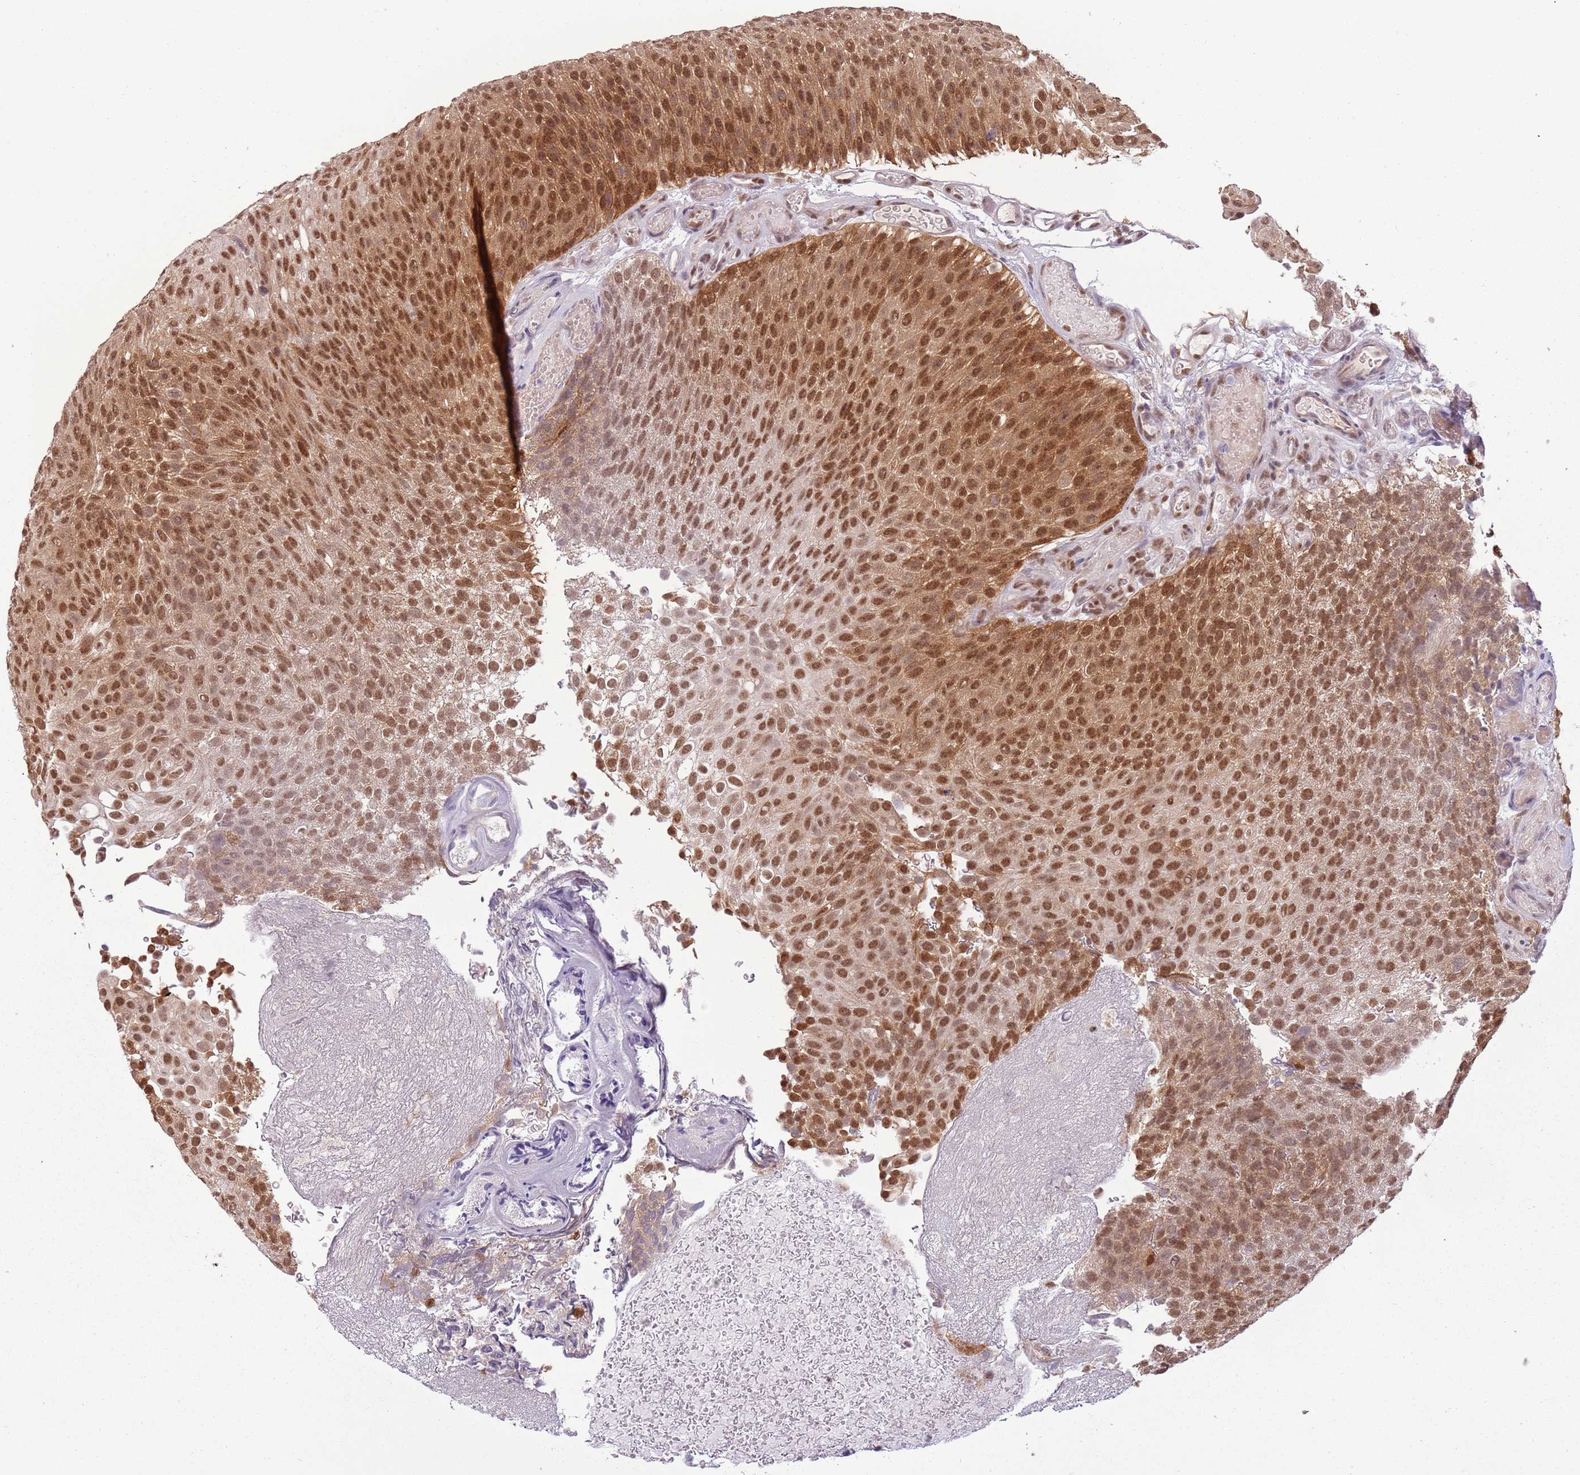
{"staining": {"intensity": "strong", "quantity": ">75%", "location": "nuclear"}, "tissue": "urothelial cancer", "cell_type": "Tumor cells", "image_type": "cancer", "snomed": [{"axis": "morphology", "description": "Urothelial carcinoma, Low grade"}, {"axis": "topography", "description": "Urinary bladder"}], "caption": "Immunohistochemical staining of human urothelial carcinoma (low-grade) shows high levels of strong nuclear expression in about >75% of tumor cells. Immunohistochemistry (ihc) stains the protein of interest in brown and the nuclei are stained blue.", "gene": "FAM120AOS", "patient": {"sex": "male", "age": 78}}